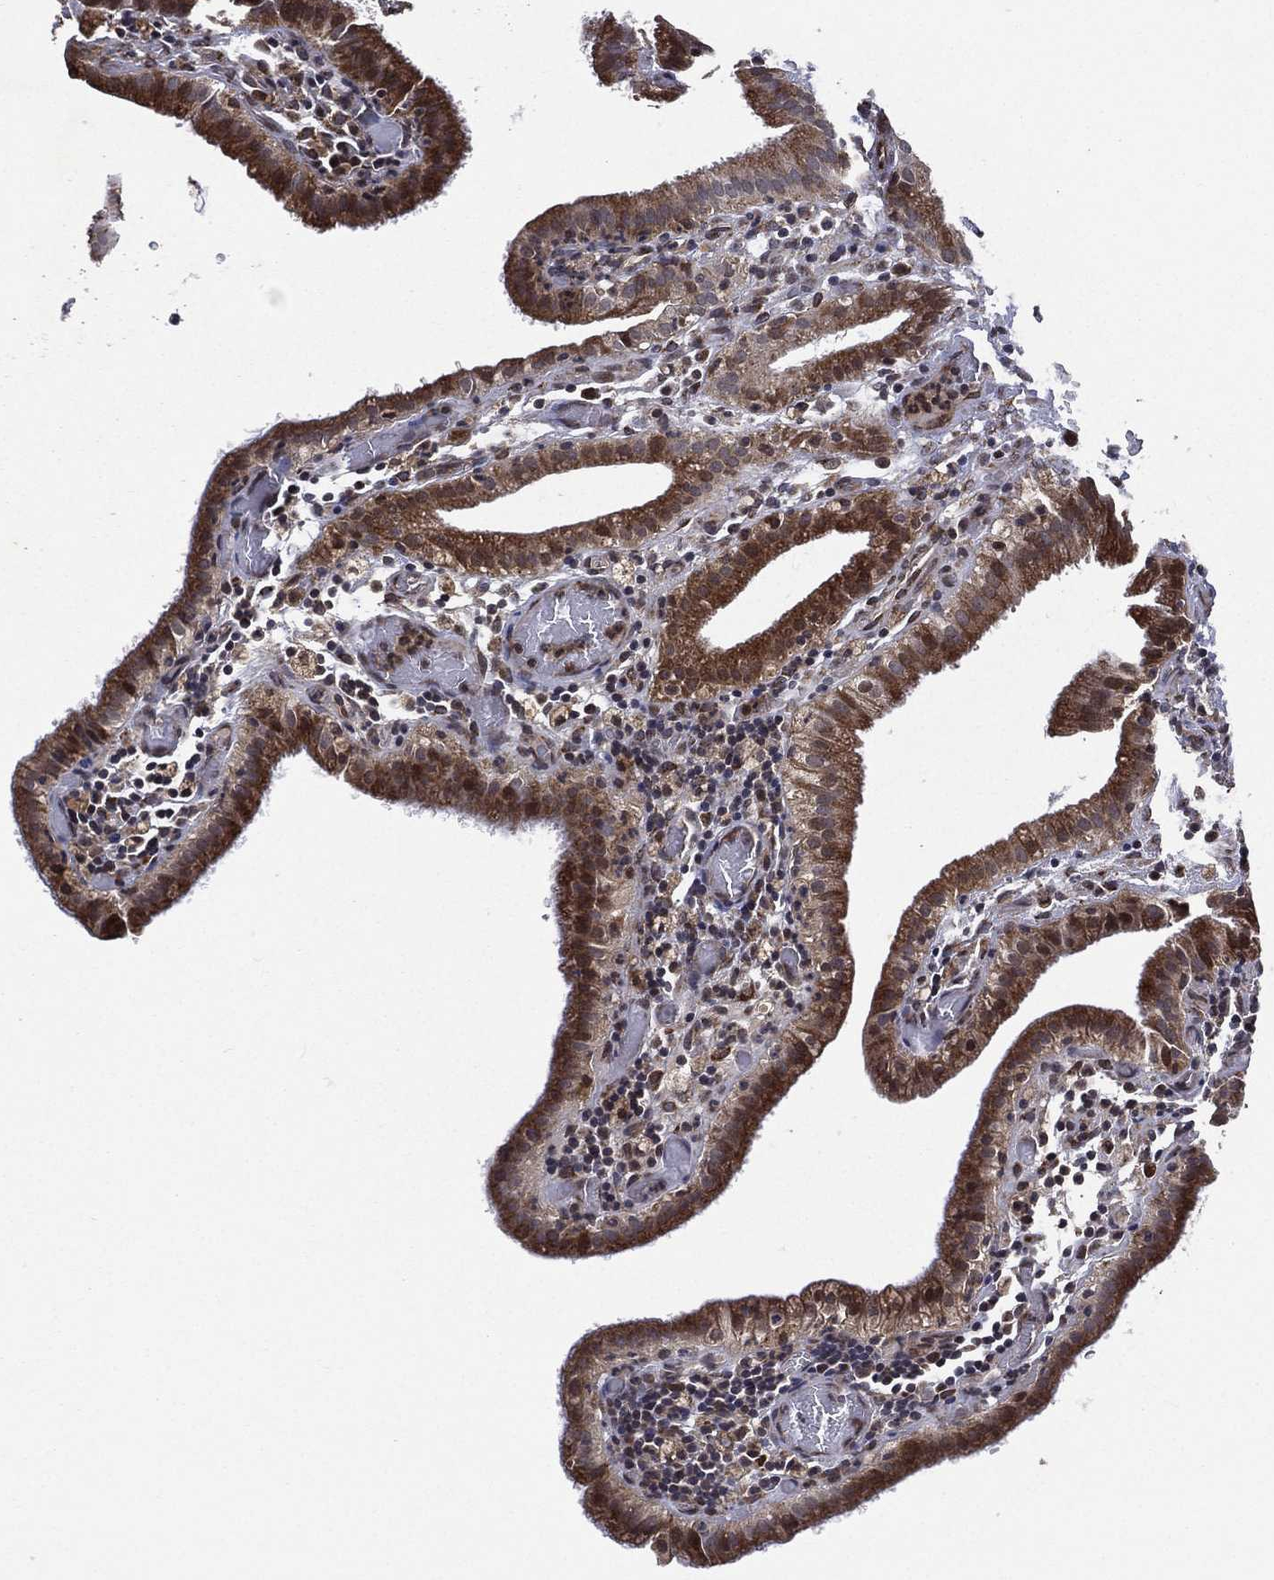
{"staining": {"intensity": "strong", "quantity": "25%-75%", "location": "cytoplasmic/membranous"}, "tissue": "gallbladder", "cell_type": "Glandular cells", "image_type": "normal", "snomed": [{"axis": "morphology", "description": "Normal tissue, NOS"}, {"axis": "topography", "description": "Gallbladder"}], "caption": "Immunohistochemical staining of unremarkable human gallbladder reveals 25%-75% levels of strong cytoplasmic/membranous protein expression in approximately 25%-75% of glandular cells. (DAB IHC, brown staining for protein, blue staining for nuclei).", "gene": "RAB11FIP4", "patient": {"sex": "male", "age": 62}}